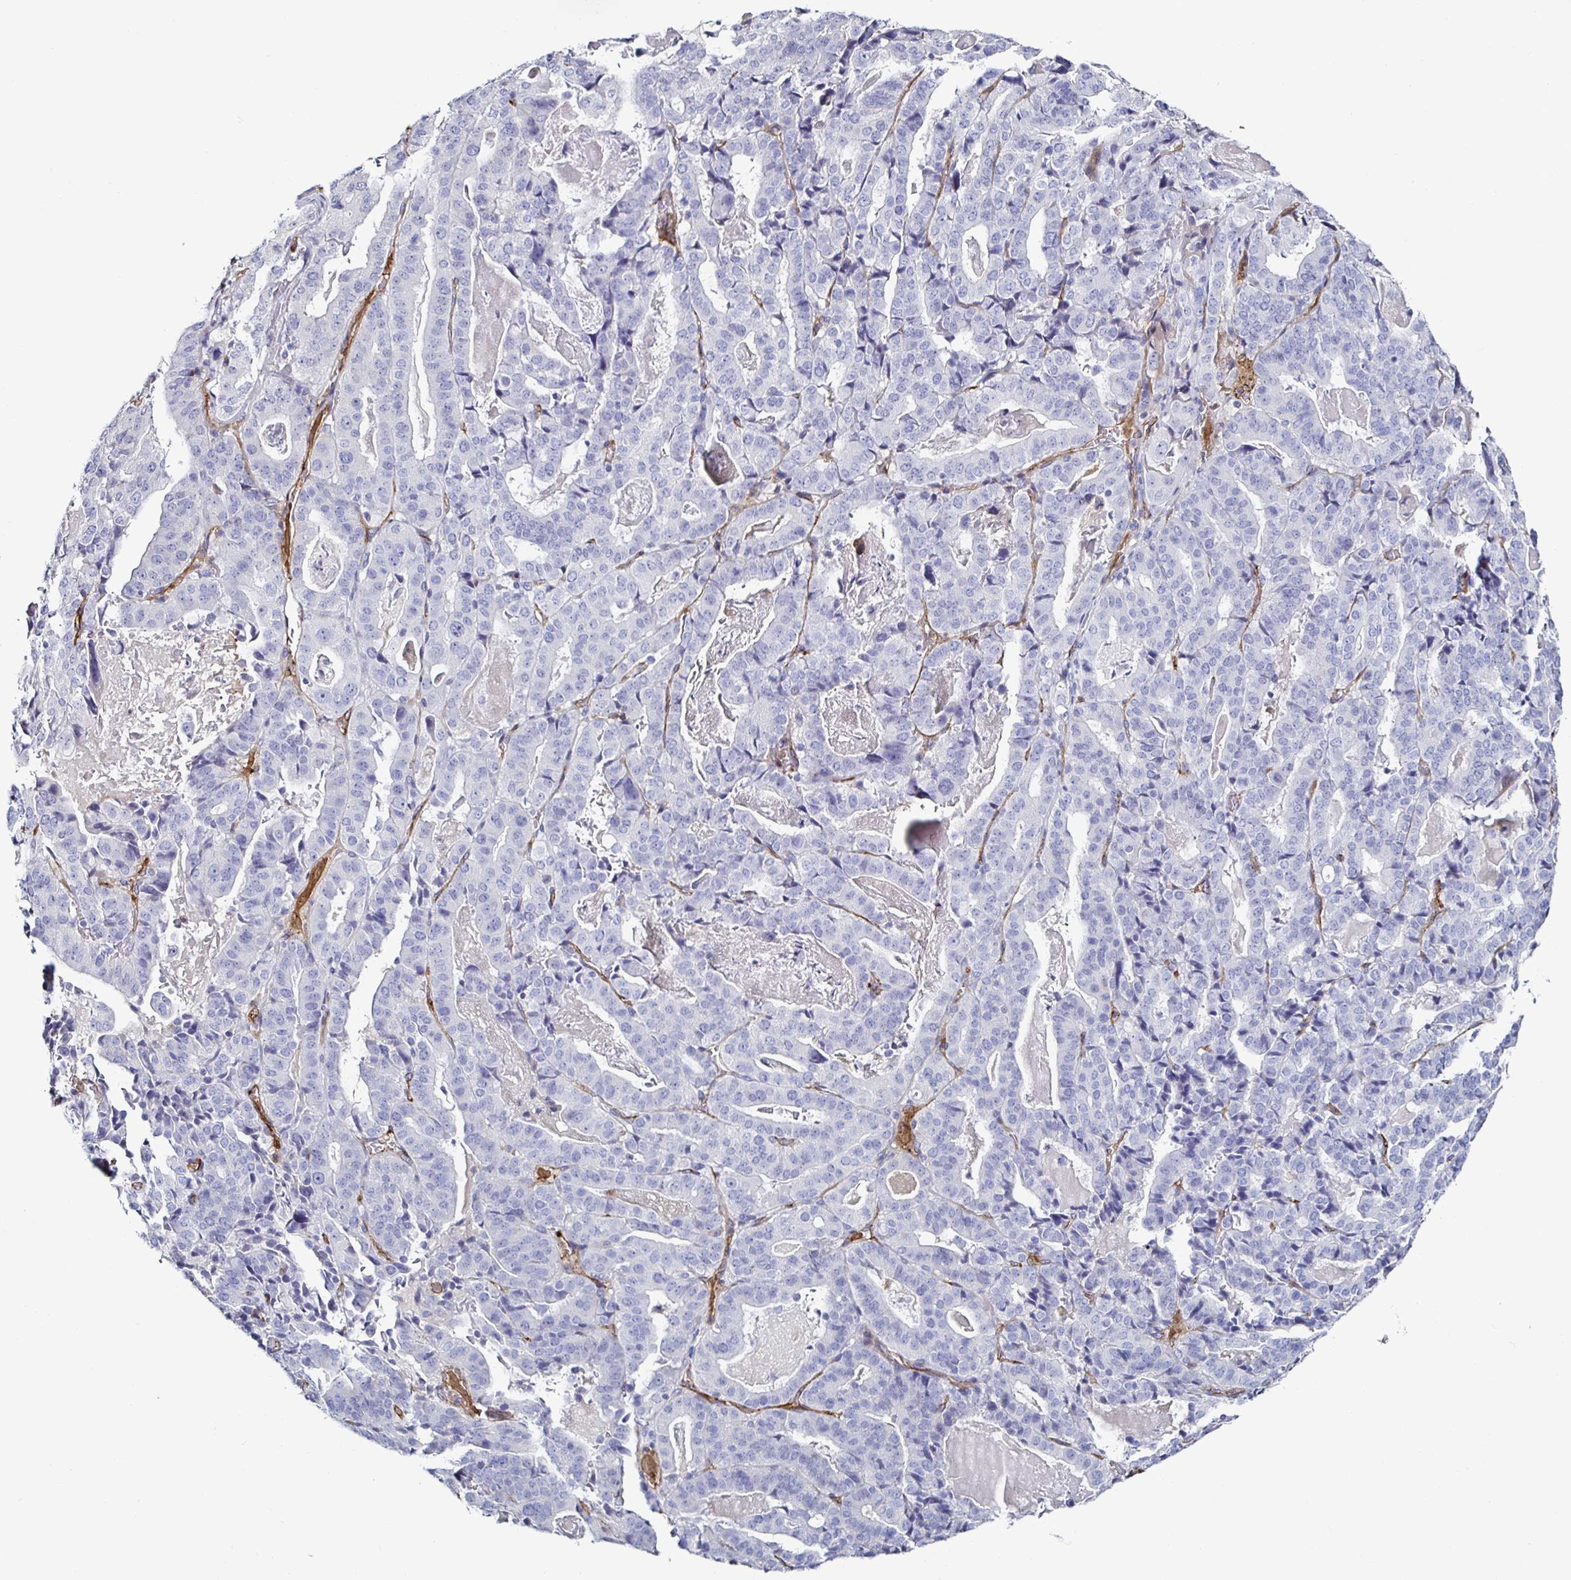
{"staining": {"intensity": "negative", "quantity": "none", "location": "none"}, "tissue": "stomach cancer", "cell_type": "Tumor cells", "image_type": "cancer", "snomed": [{"axis": "morphology", "description": "Adenocarcinoma, NOS"}, {"axis": "topography", "description": "Stomach"}], "caption": "Immunohistochemical staining of stomach adenocarcinoma demonstrates no significant positivity in tumor cells.", "gene": "ACSBG2", "patient": {"sex": "male", "age": 48}}